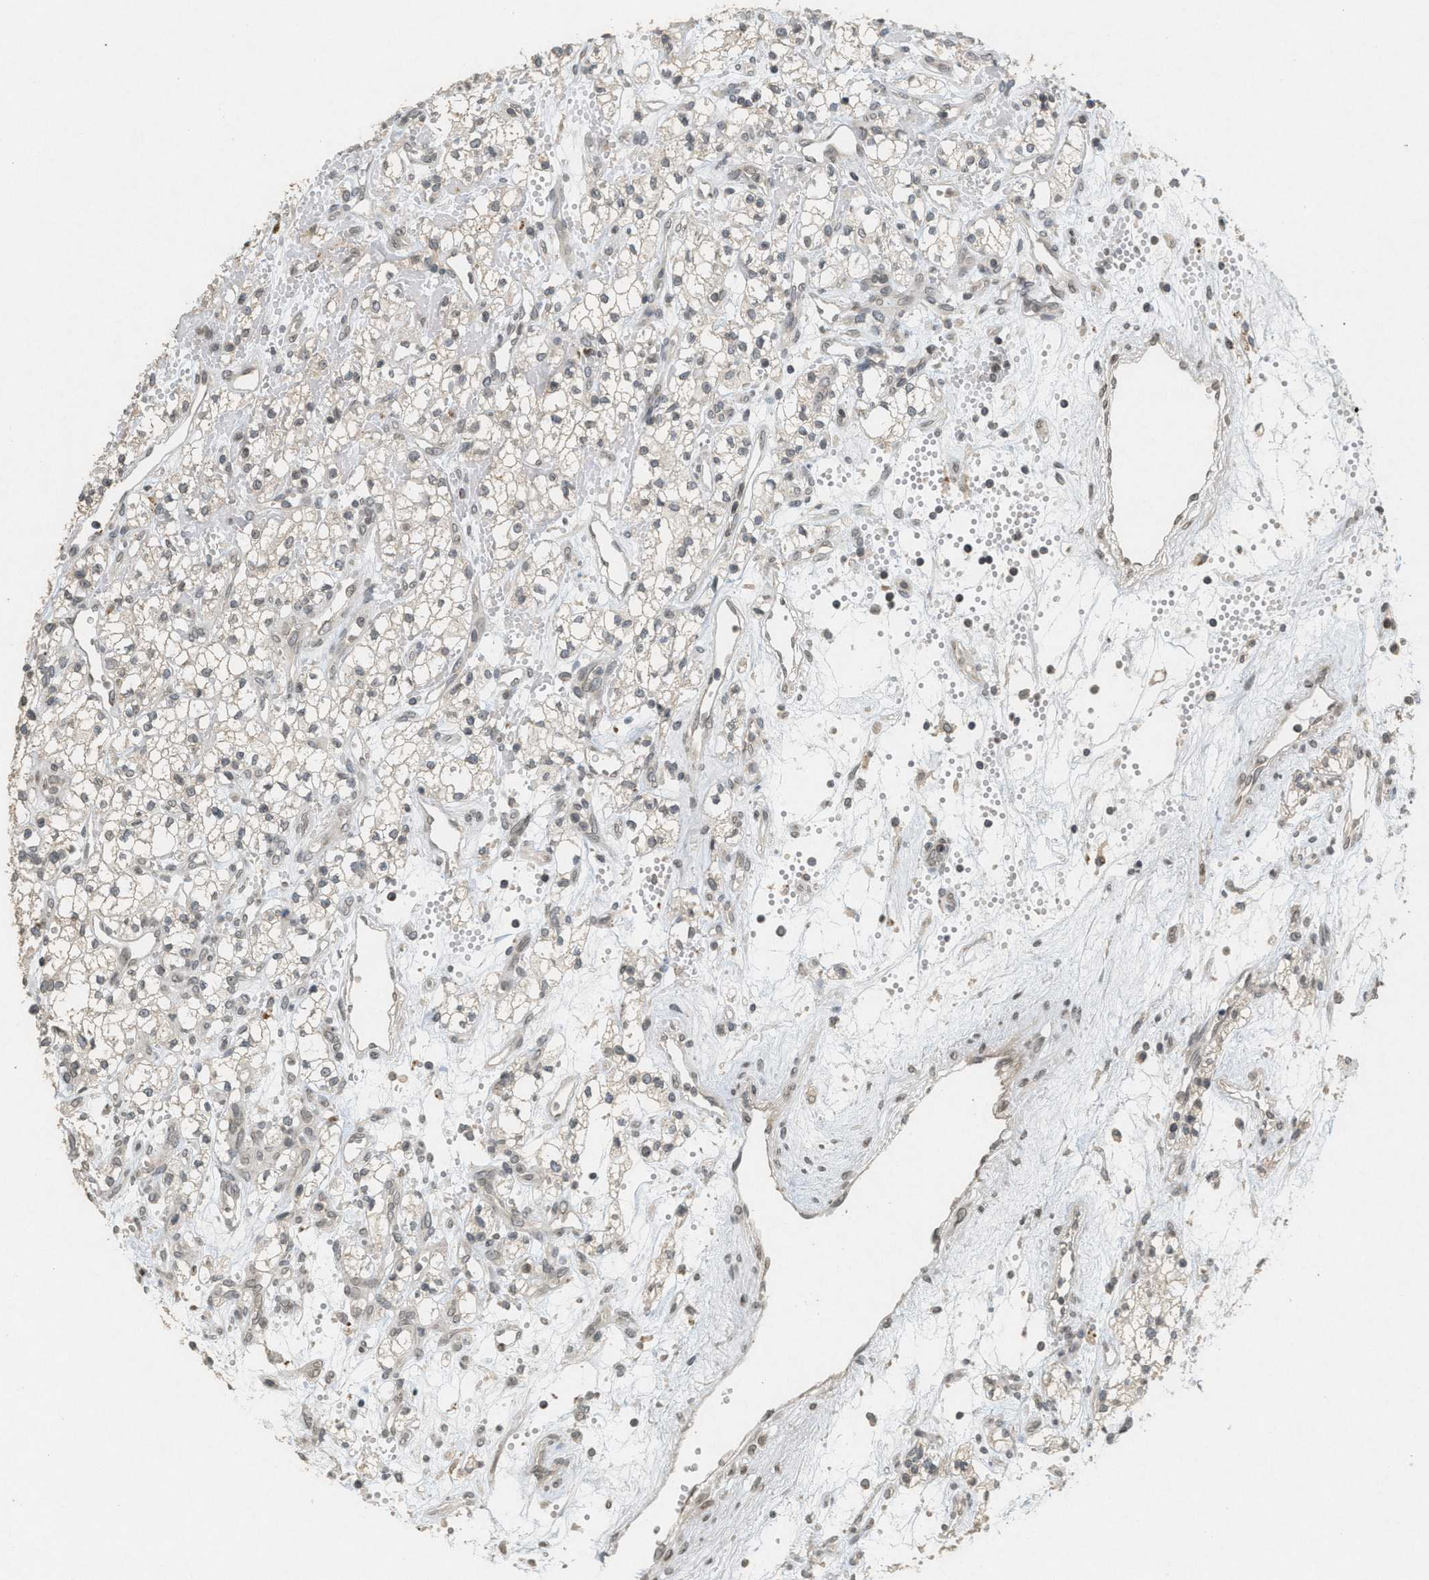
{"staining": {"intensity": "weak", "quantity": ">75%", "location": "cytoplasmic/membranous,nuclear"}, "tissue": "renal cancer", "cell_type": "Tumor cells", "image_type": "cancer", "snomed": [{"axis": "morphology", "description": "Adenocarcinoma, NOS"}, {"axis": "topography", "description": "Kidney"}], "caption": "Immunohistochemistry (IHC) of human adenocarcinoma (renal) shows low levels of weak cytoplasmic/membranous and nuclear positivity in about >75% of tumor cells.", "gene": "ABHD6", "patient": {"sex": "male", "age": 59}}